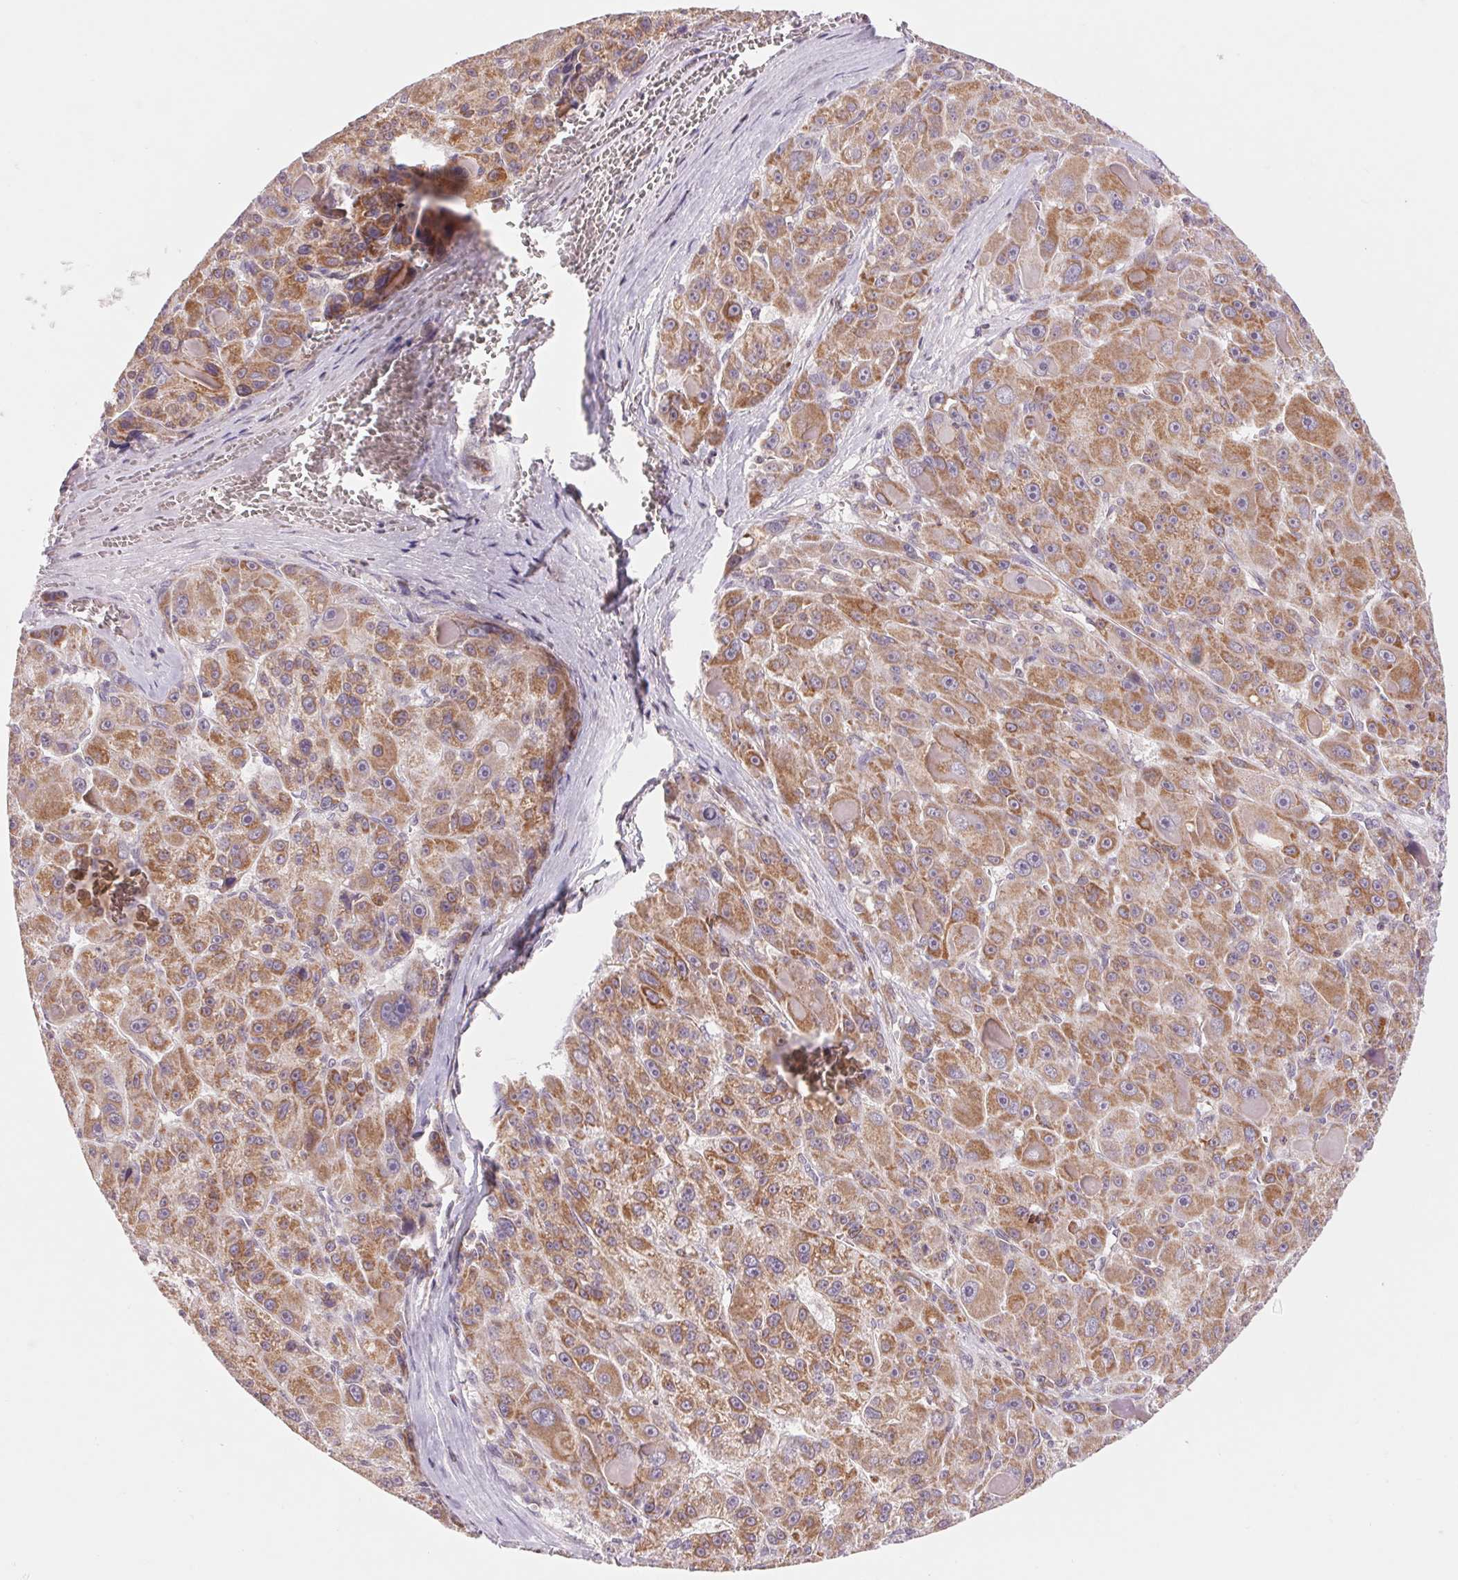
{"staining": {"intensity": "moderate", "quantity": ">75%", "location": "cytoplasmic/membranous"}, "tissue": "liver cancer", "cell_type": "Tumor cells", "image_type": "cancer", "snomed": [{"axis": "morphology", "description": "Carcinoma, Hepatocellular, NOS"}, {"axis": "topography", "description": "Liver"}], "caption": "An immunohistochemistry (IHC) photomicrograph of tumor tissue is shown. Protein staining in brown highlights moderate cytoplasmic/membranous positivity in liver cancer (hepatocellular carcinoma) within tumor cells.", "gene": "COX6A1", "patient": {"sex": "male", "age": 76}}